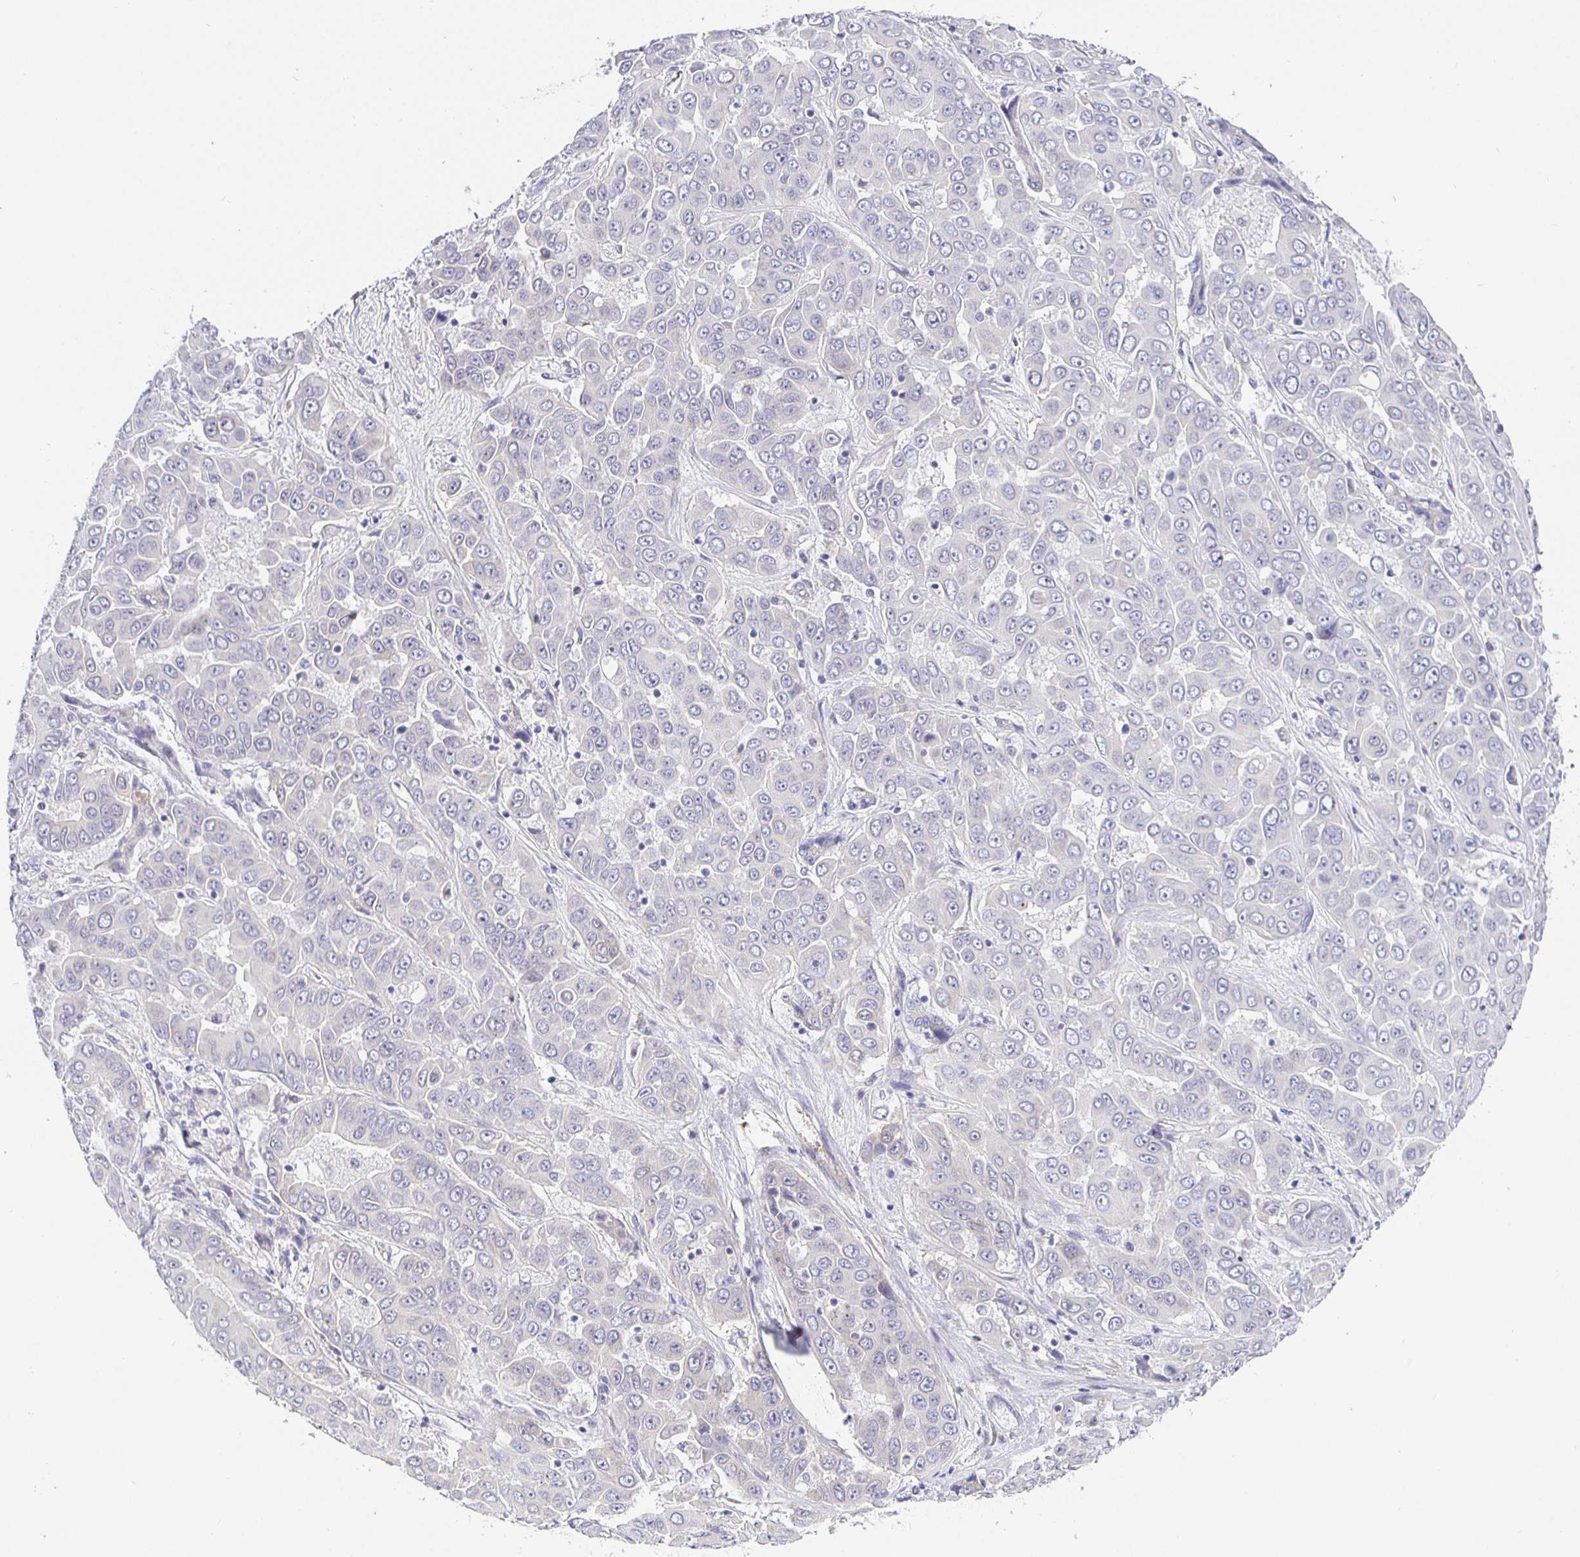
{"staining": {"intensity": "negative", "quantity": "none", "location": "none"}, "tissue": "liver cancer", "cell_type": "Tumor cells", "image_type": "cancer", "snomed": [{"axis": "morphology", "description": "Cholangiocarcinoma"}, {"axis": "topography", "description": "Liver"}], "caption": "There is no significant positivity in tumor cells of liver cancer (cholangiocarcinoma).", "gene": "OPALIN", "patient": {"sex": "female", "age": 52}}